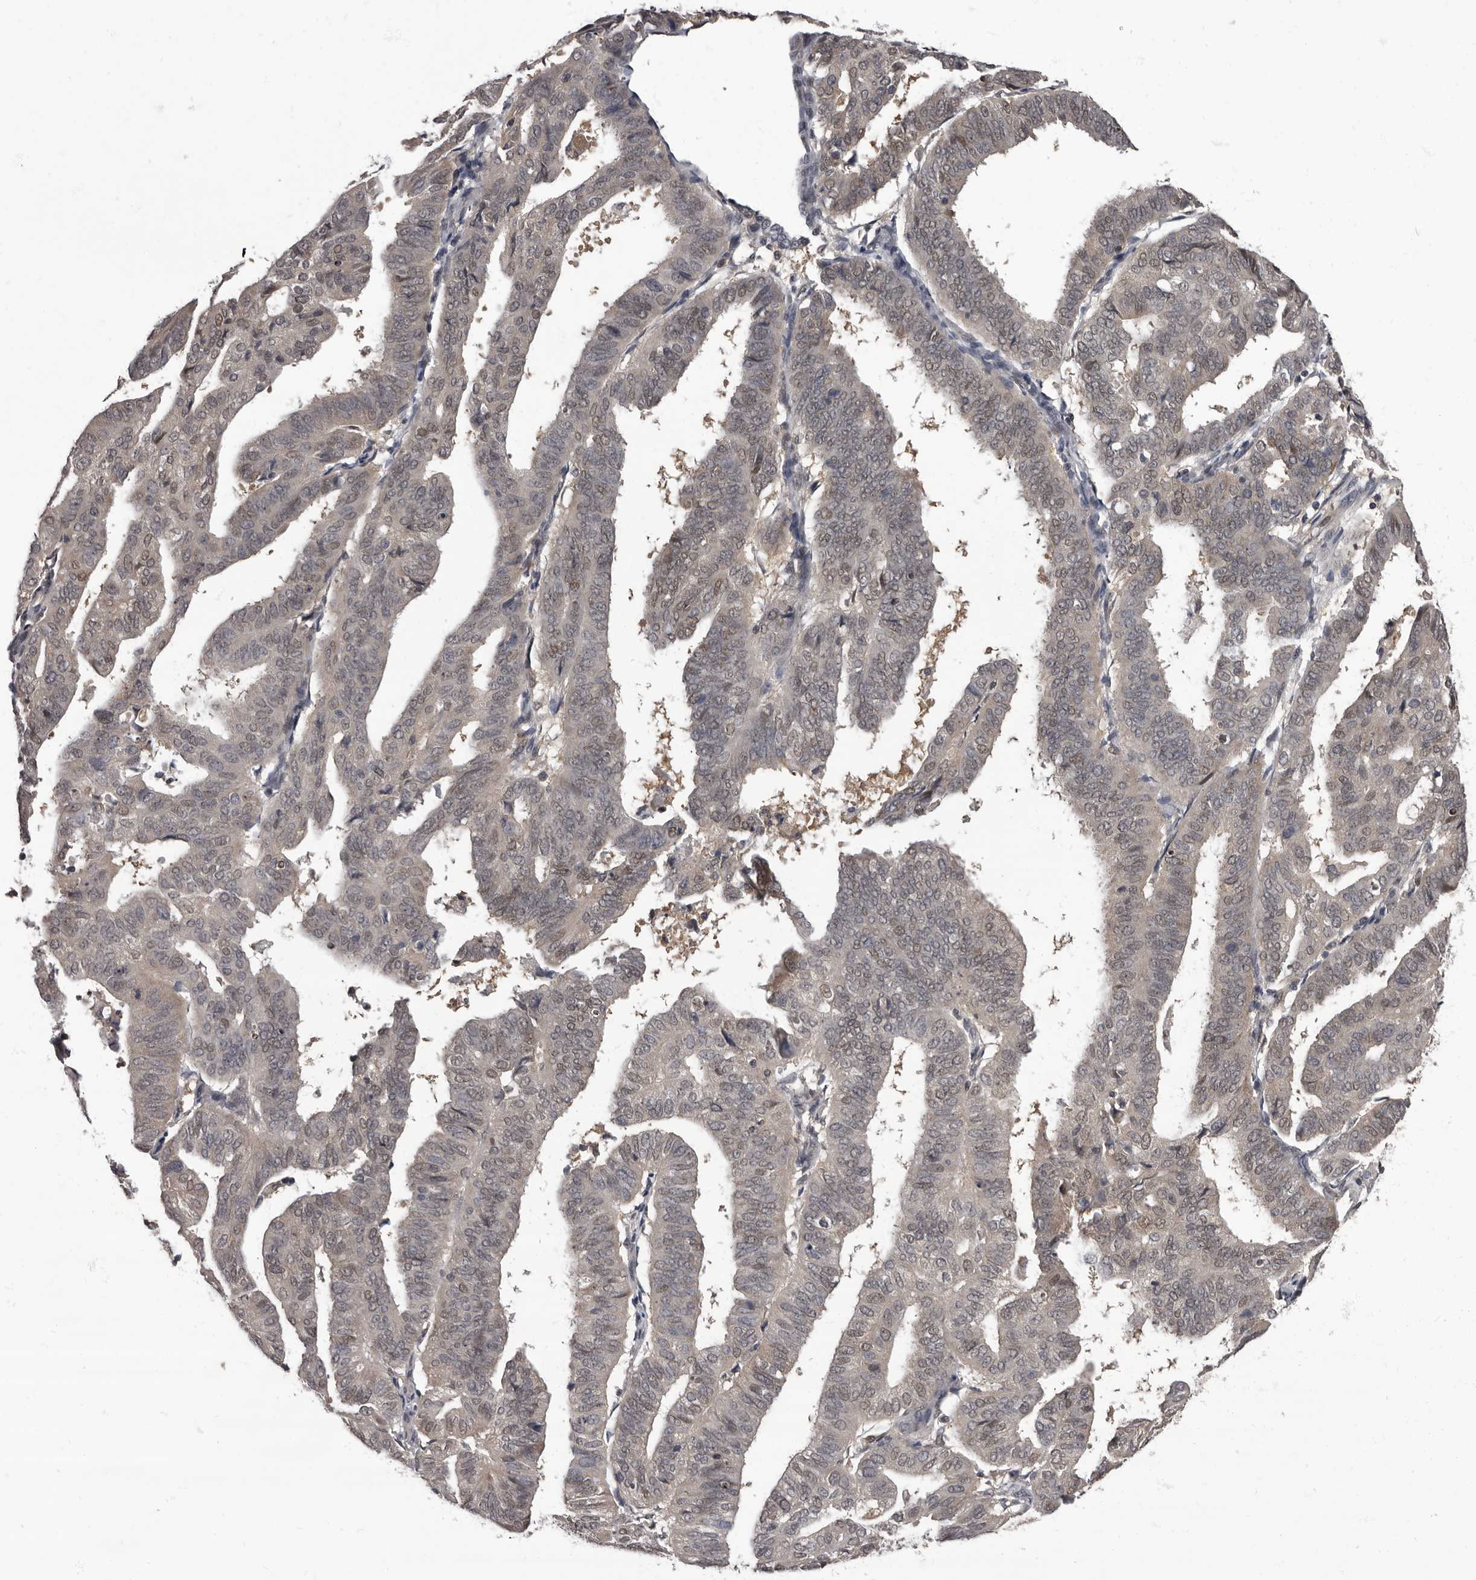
{"staining": {"intensity": "weak", "quantity": "25%-75%", "location": "nuclear"}, "tissue": "endometrial cancer", "cell_type": "Tumor cells", "image_type": "cancer", "snomed": [{"axis": "morphology", "description": "Adenocarcinoma, NOS"}, {"axis": "topography", "description": "Uterus"}], "caption": "About 25%-75% of tumor cells in human endometrial cancer (adenocarcinoma) show weak nuclear protein expression as visualized by brown immunohistochemical staining.", "gene": "C1orf50", "patient": {"sex": "female", "age": 77}}